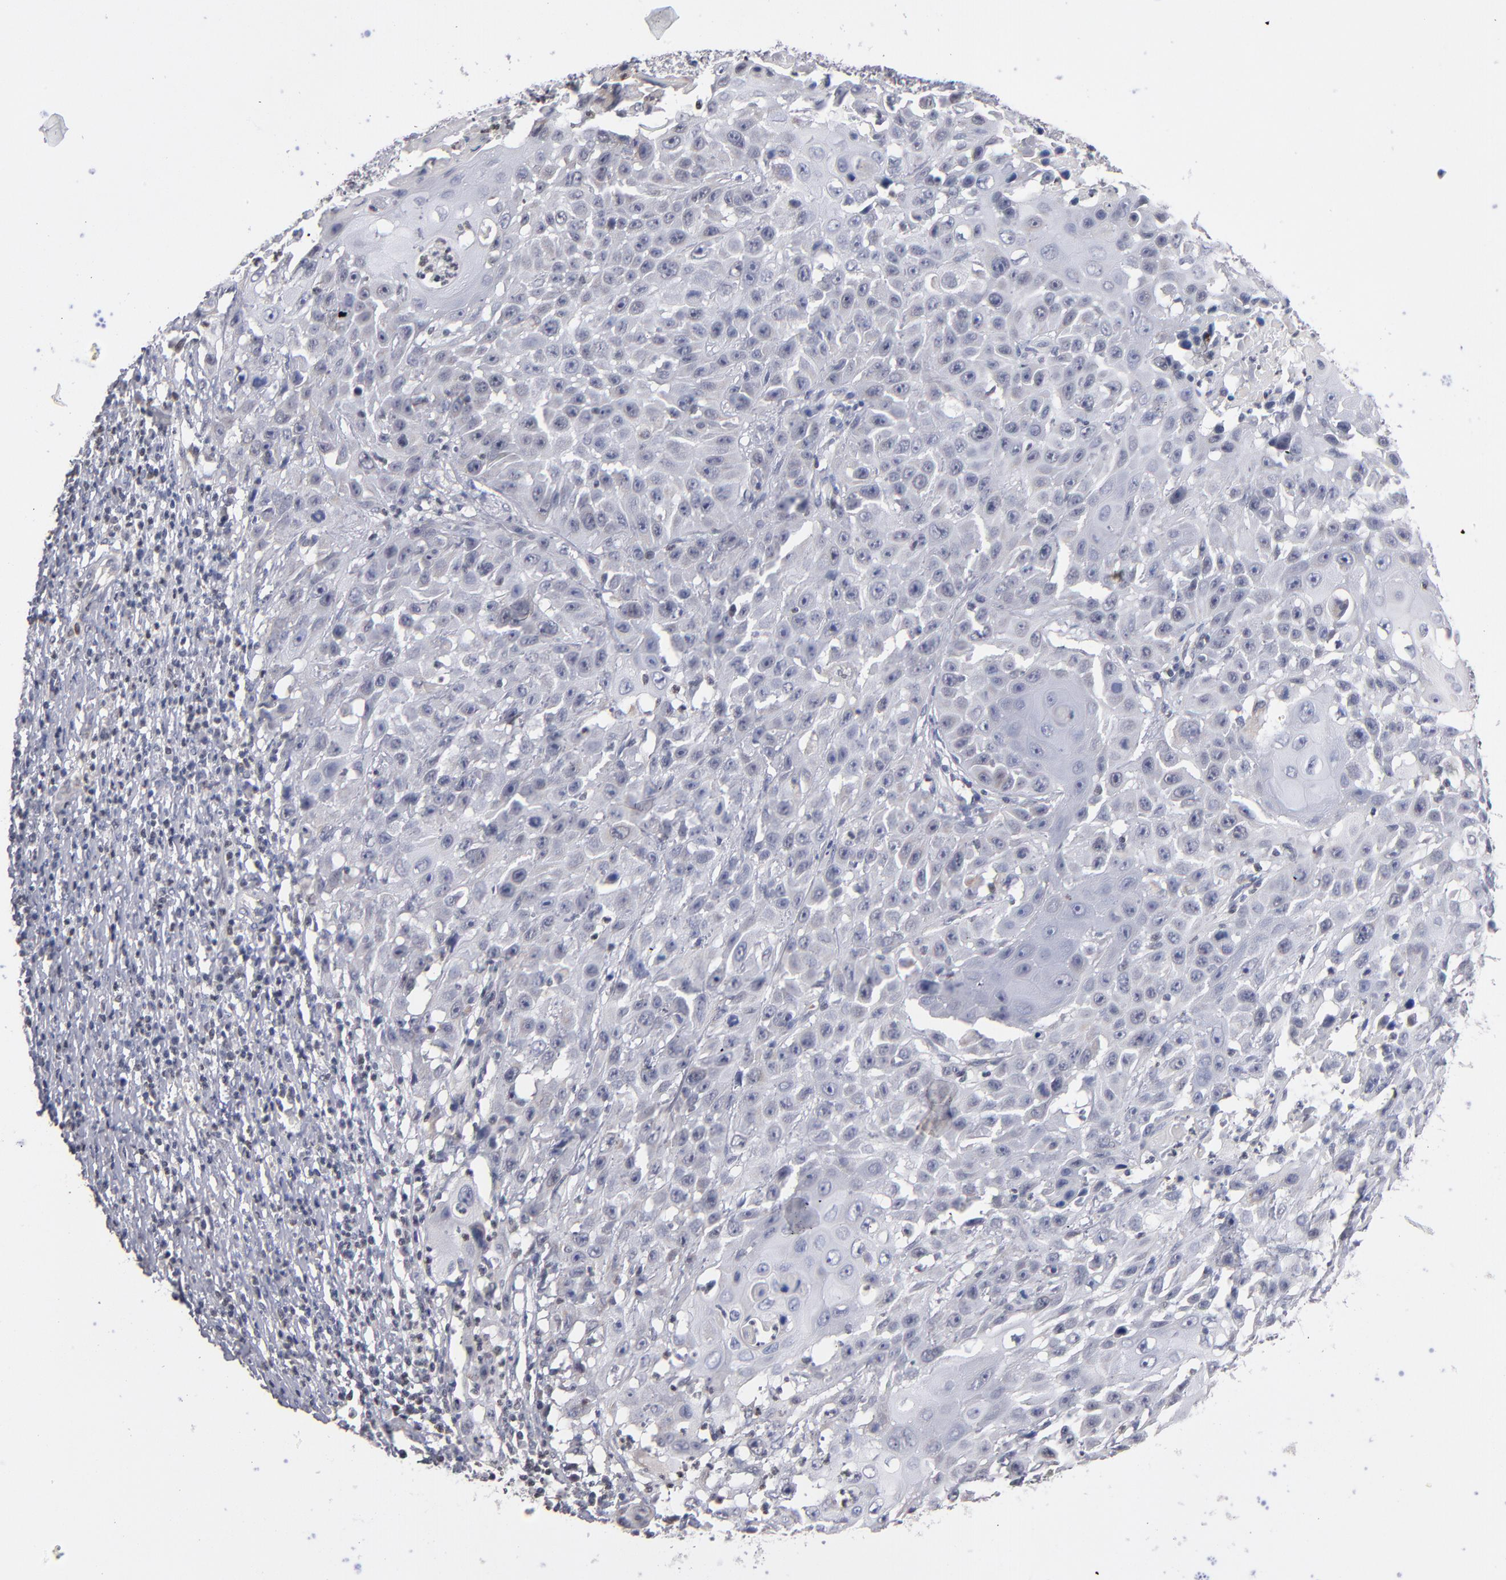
{"staining": {"intensity": "negative", "quantity": "none", "location": "none"}, "tissue": "cervical cancer", "cell_type": "Tumor cells", "image_type": "cancer", "snomed": [{"axis": "morphology", "description": "Squamous cell carcinoma, NOS"}, {"axis": "topography", "description": "Cervix"}], "caption": "High magnification brightfield microscopy of squamous cell carcinoma (cervical) stained with DAB (brown) and counterstained with hematoxylin (blue): tumor cells show no significant positivity.", "gene": "ODF2", "patient": {"sex": "female", "age": 39}}